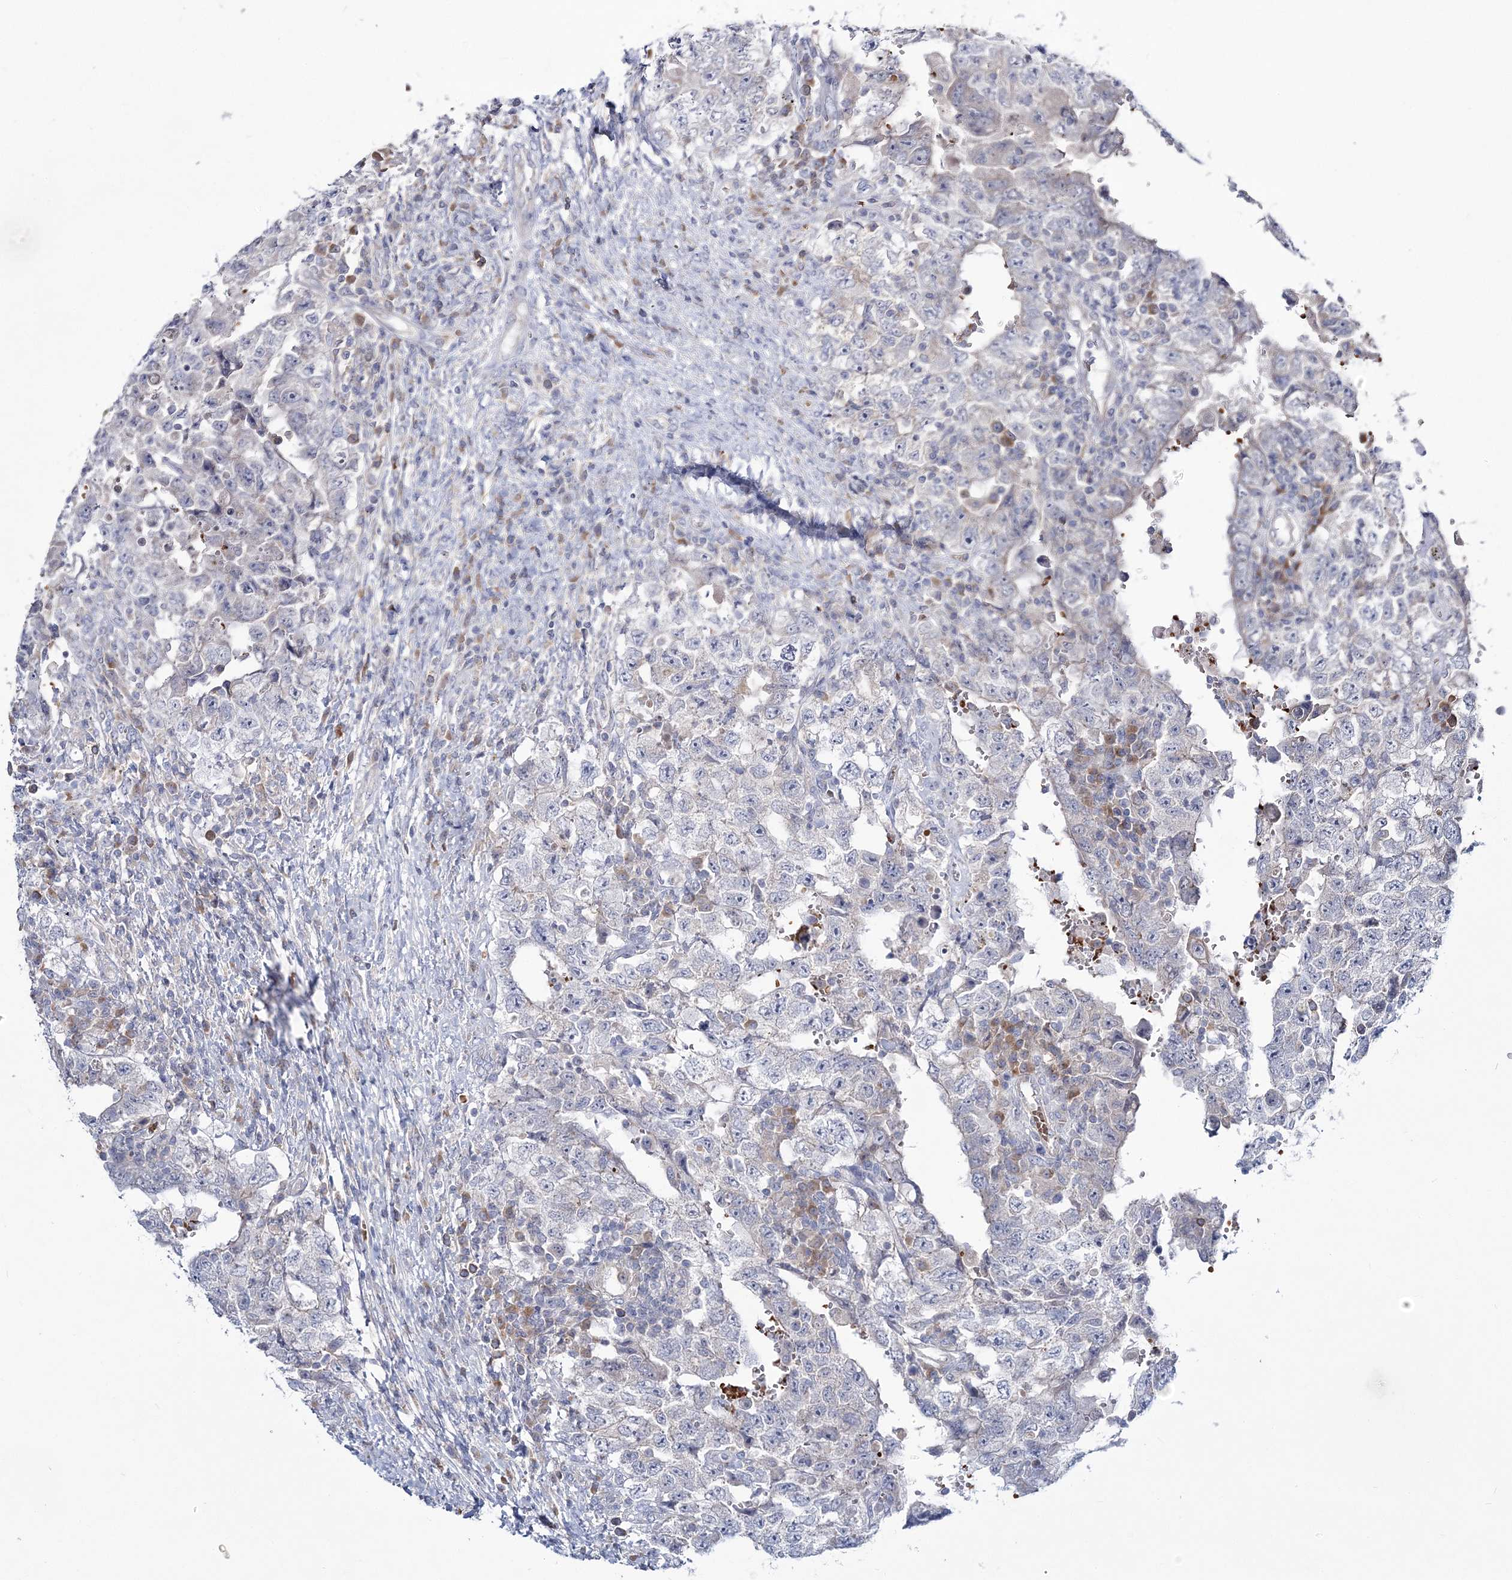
{"staining": {"intensity": "negative", "quantity": "none", "location": "none"}, "tissue": "testis cancer", "cell_type": "Tumor cells", "image_type": "cancer", "snomed": [{"axis": "morphology", "description": "Carcinoma, Embryonal, NOS"}, {"axis": "topography", "description": "Testis"}], "caption": "There is no significant staining in tumor cells of testis cancer.", "gene": "ATP11B", "patient": {"sex": "male", "age": 26}}